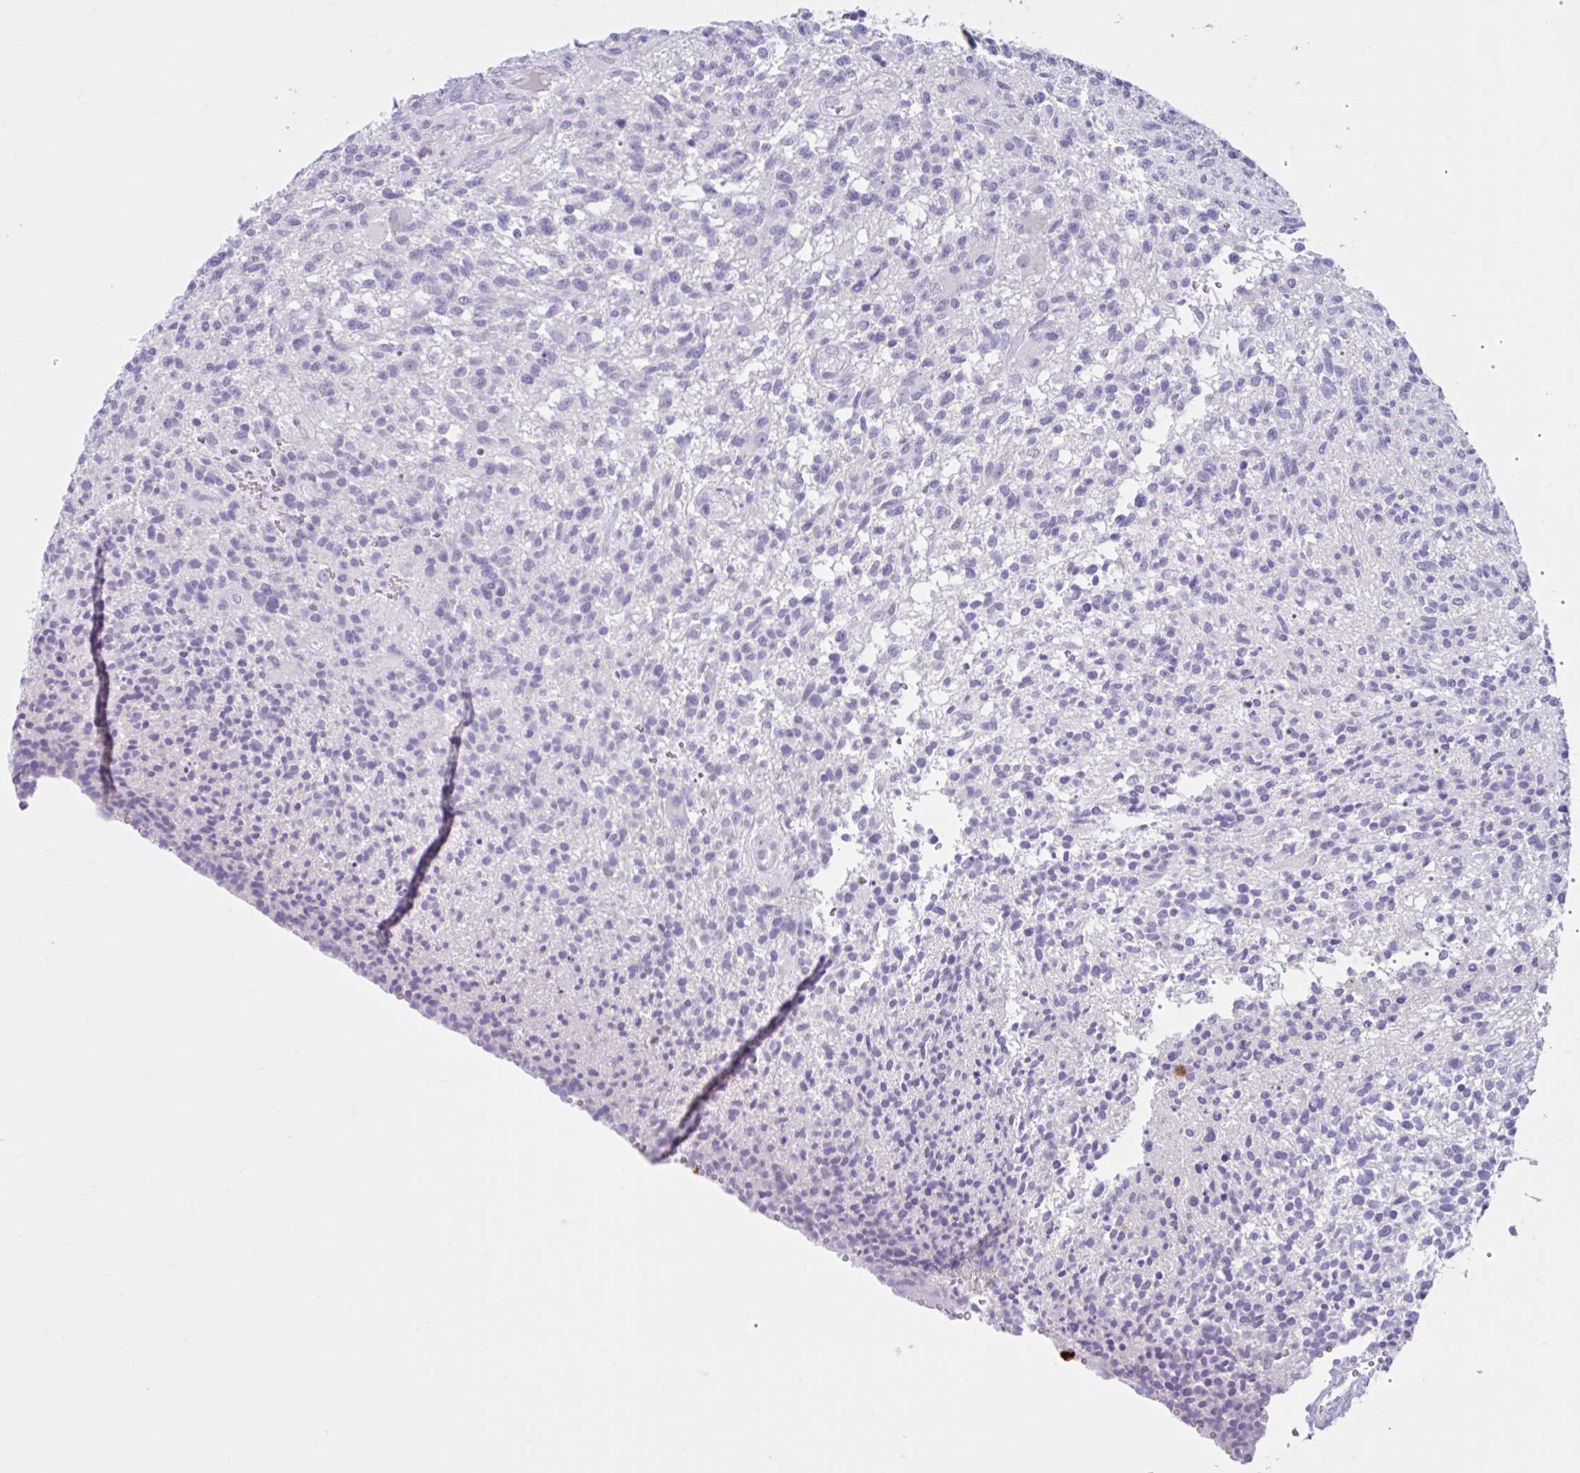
{"staining": {"intensity": "negative", "quantity": "none", "location": "none"}, "tissue": "glioma", "cell_type": "Tumor cells", "image_type": "cancer", "snomed": [{"axis": "morphology", "description": "Glioma, malignant, High grade"}, {"axis": "topography", "description": "Brain"}], "caption": "An IHC photomicrograph of high-grade glioma (malignant) is shown. There is no staining in tumor cells of high-grade glioma (malignant).", "gene": "CEP120", "patient": {"sex": "male", "age": 56}}